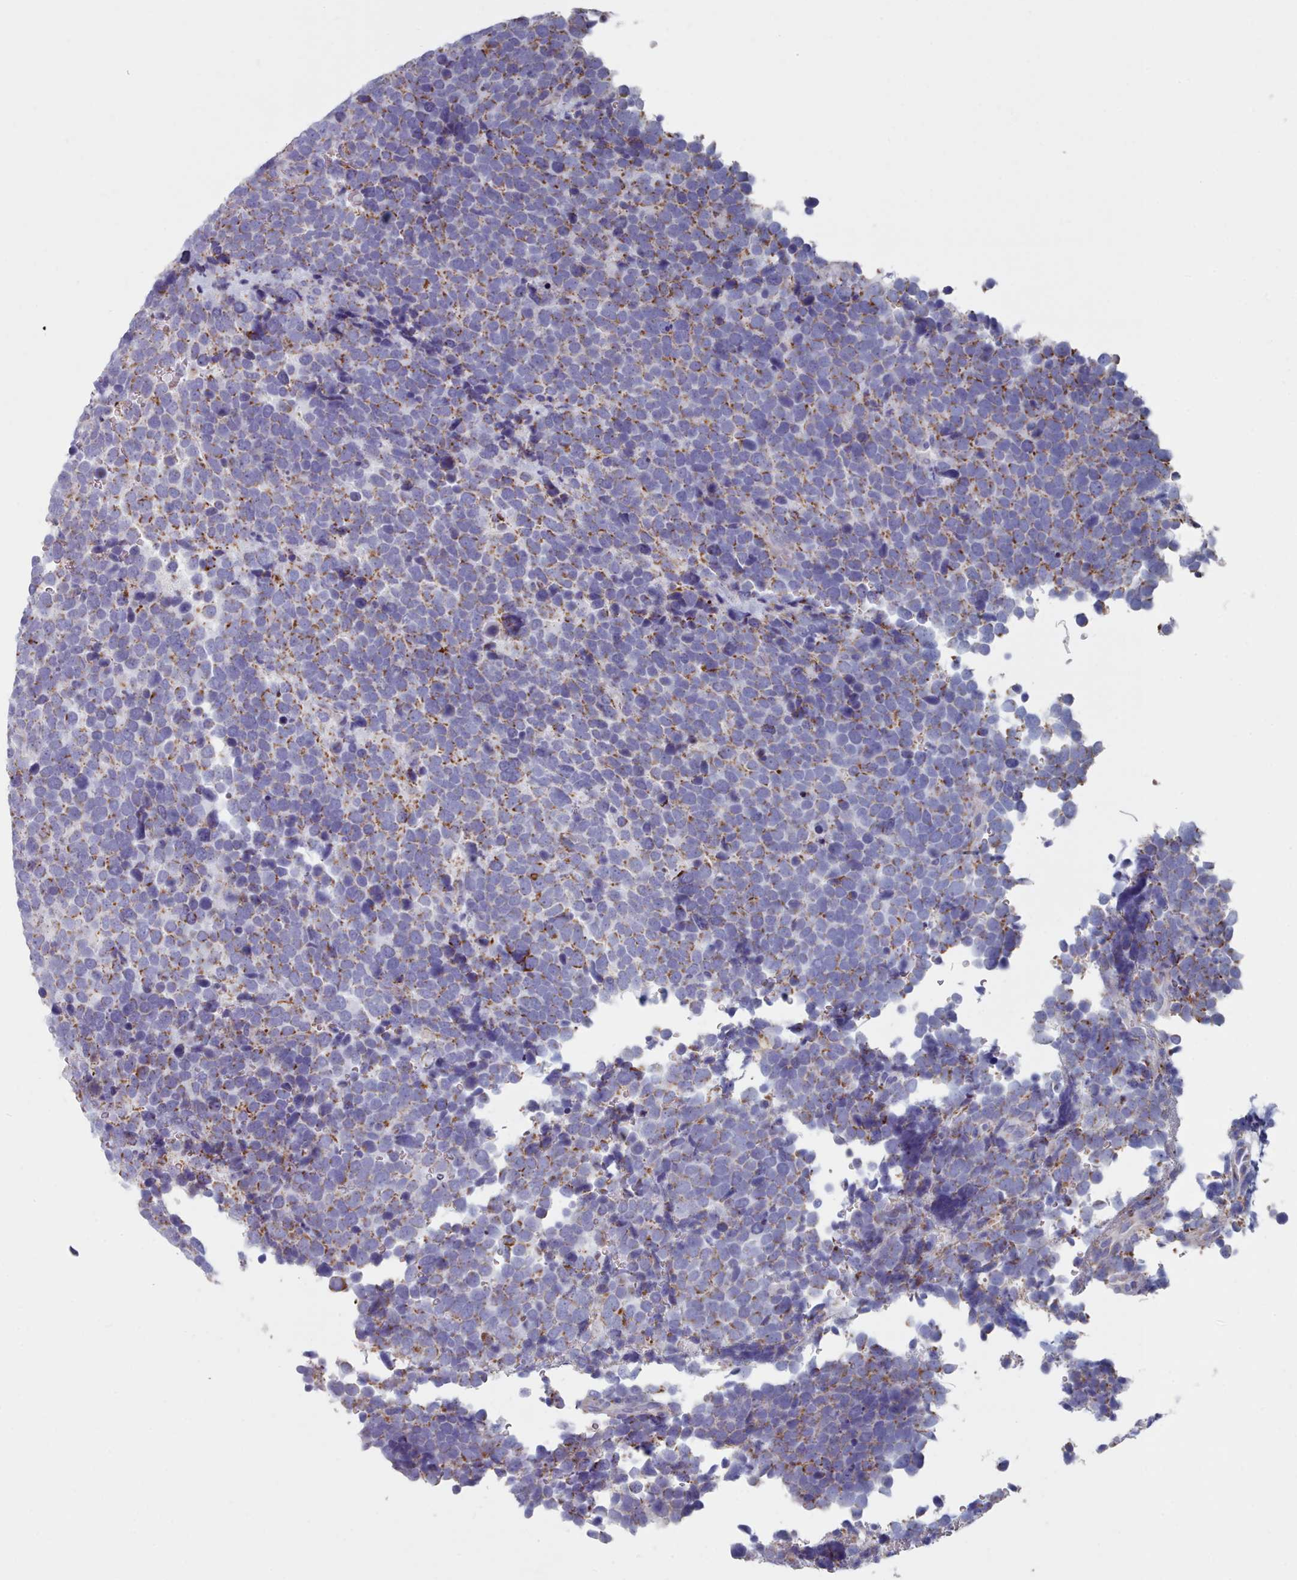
{"staining": {"intensity": "moderate", "quantity": "25%-75%", "location": "cytoplasmic/membranous"}, "tissue": "urothelial cancer", "cell_type": "Tumor cells", "image_type": "cancer", "snomed": [{"axis": "morphology", "description": "Urothelial carcinoma, High grade"}, {"axis": "topography", "description": "Urinary bladder"}], "caption": "Immunohistochemical staining of urothelial carcinoma (high-grade) demonstrates medium levels of moderate cytoplasmic/membranous staining in approximately 25%-75% of tumor cells.", "gene": "HAO1", "patient": {"sex": "female", "age": 82}}